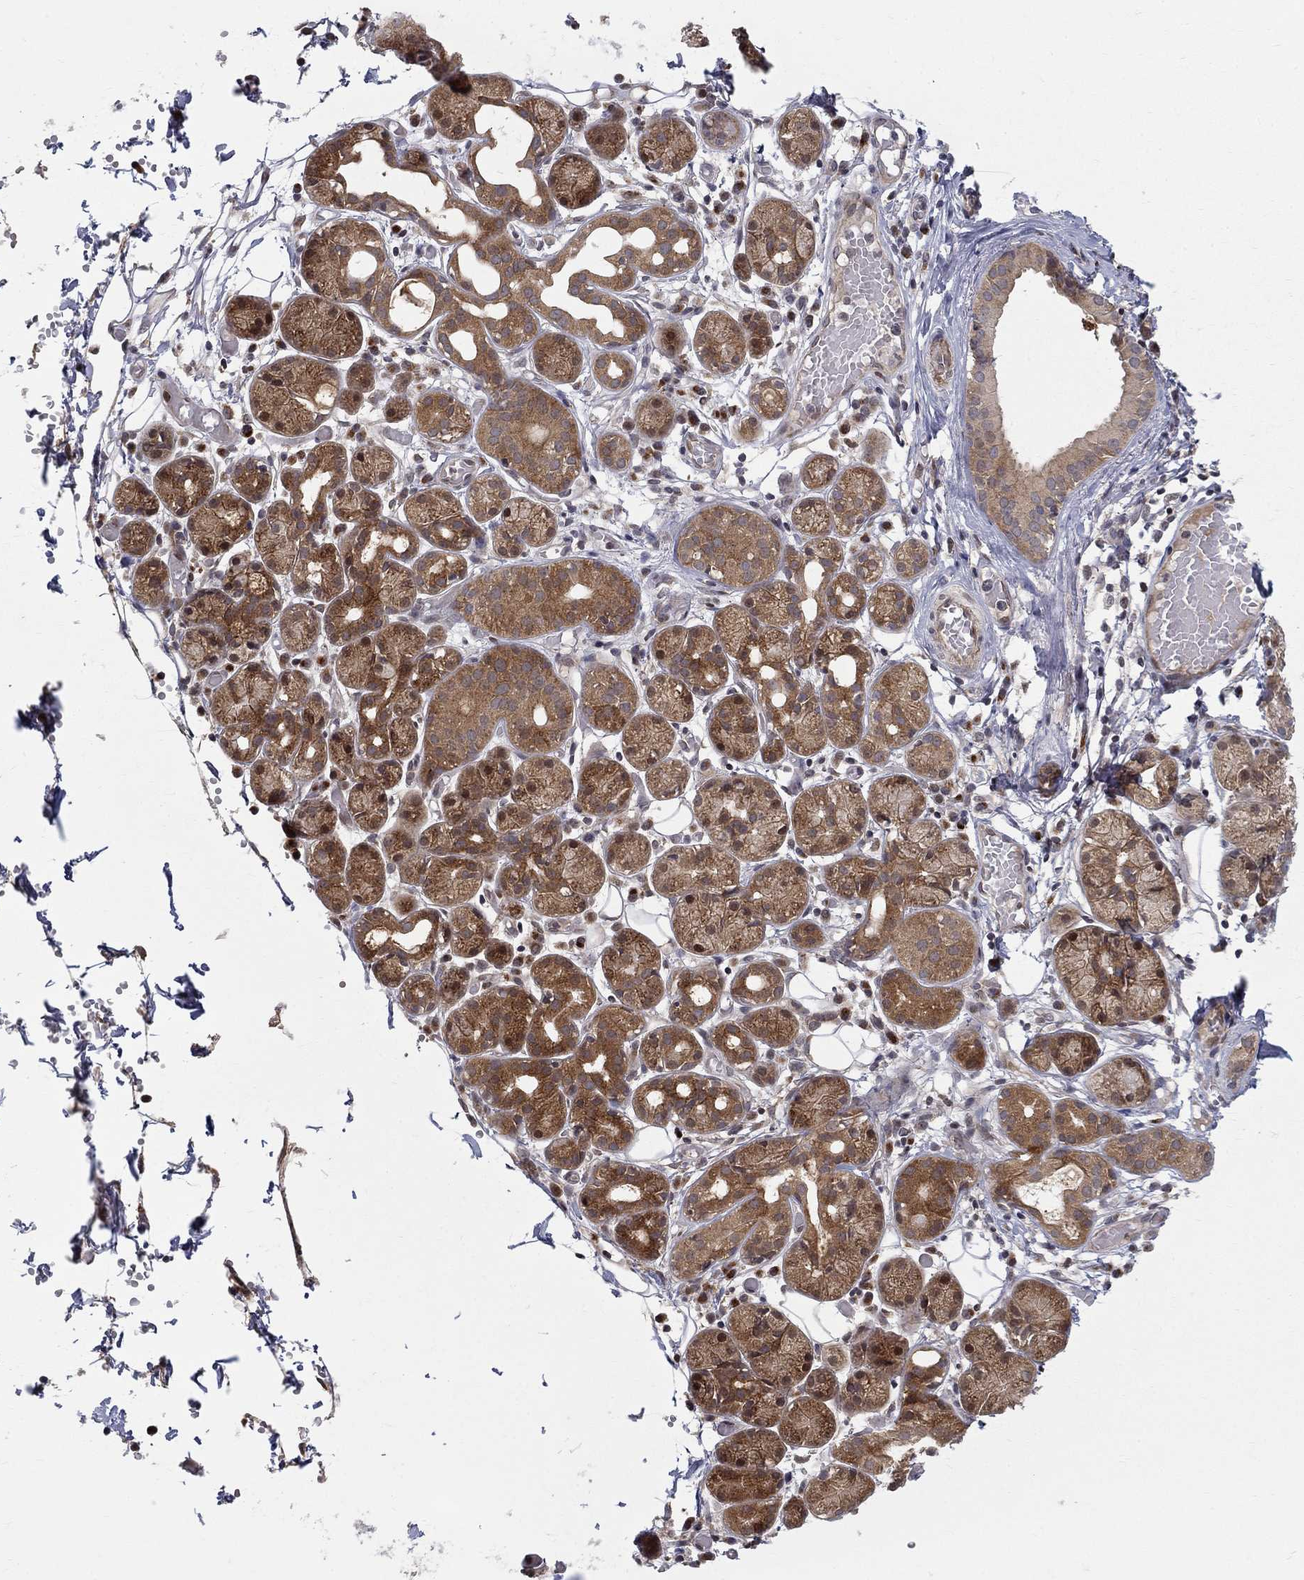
{"staining": {"intensity": "strong", "quantity": "25%-75%", "location": "cytoplasmic/membranous"}, "tissue": "salivary gland", "cell_type": "Glandular cells", "image_type": "normal", "snomed": [{"axis": "morphology", "description": "Normal tissue, NOS"}, {"axis": "topography", "description": "Salivary gland"}, {"axis": "topography", "description": "Peripheral nerve tissue"}], "caption": "This is a micrograph of immunohistochemistry (IHC) staining of benign salivary gland, which shows strong expression in the cytoplasmic/membranous of glandular cells.", "gene": "WDR19", "patient": {"sex": "male", "age": 71}}